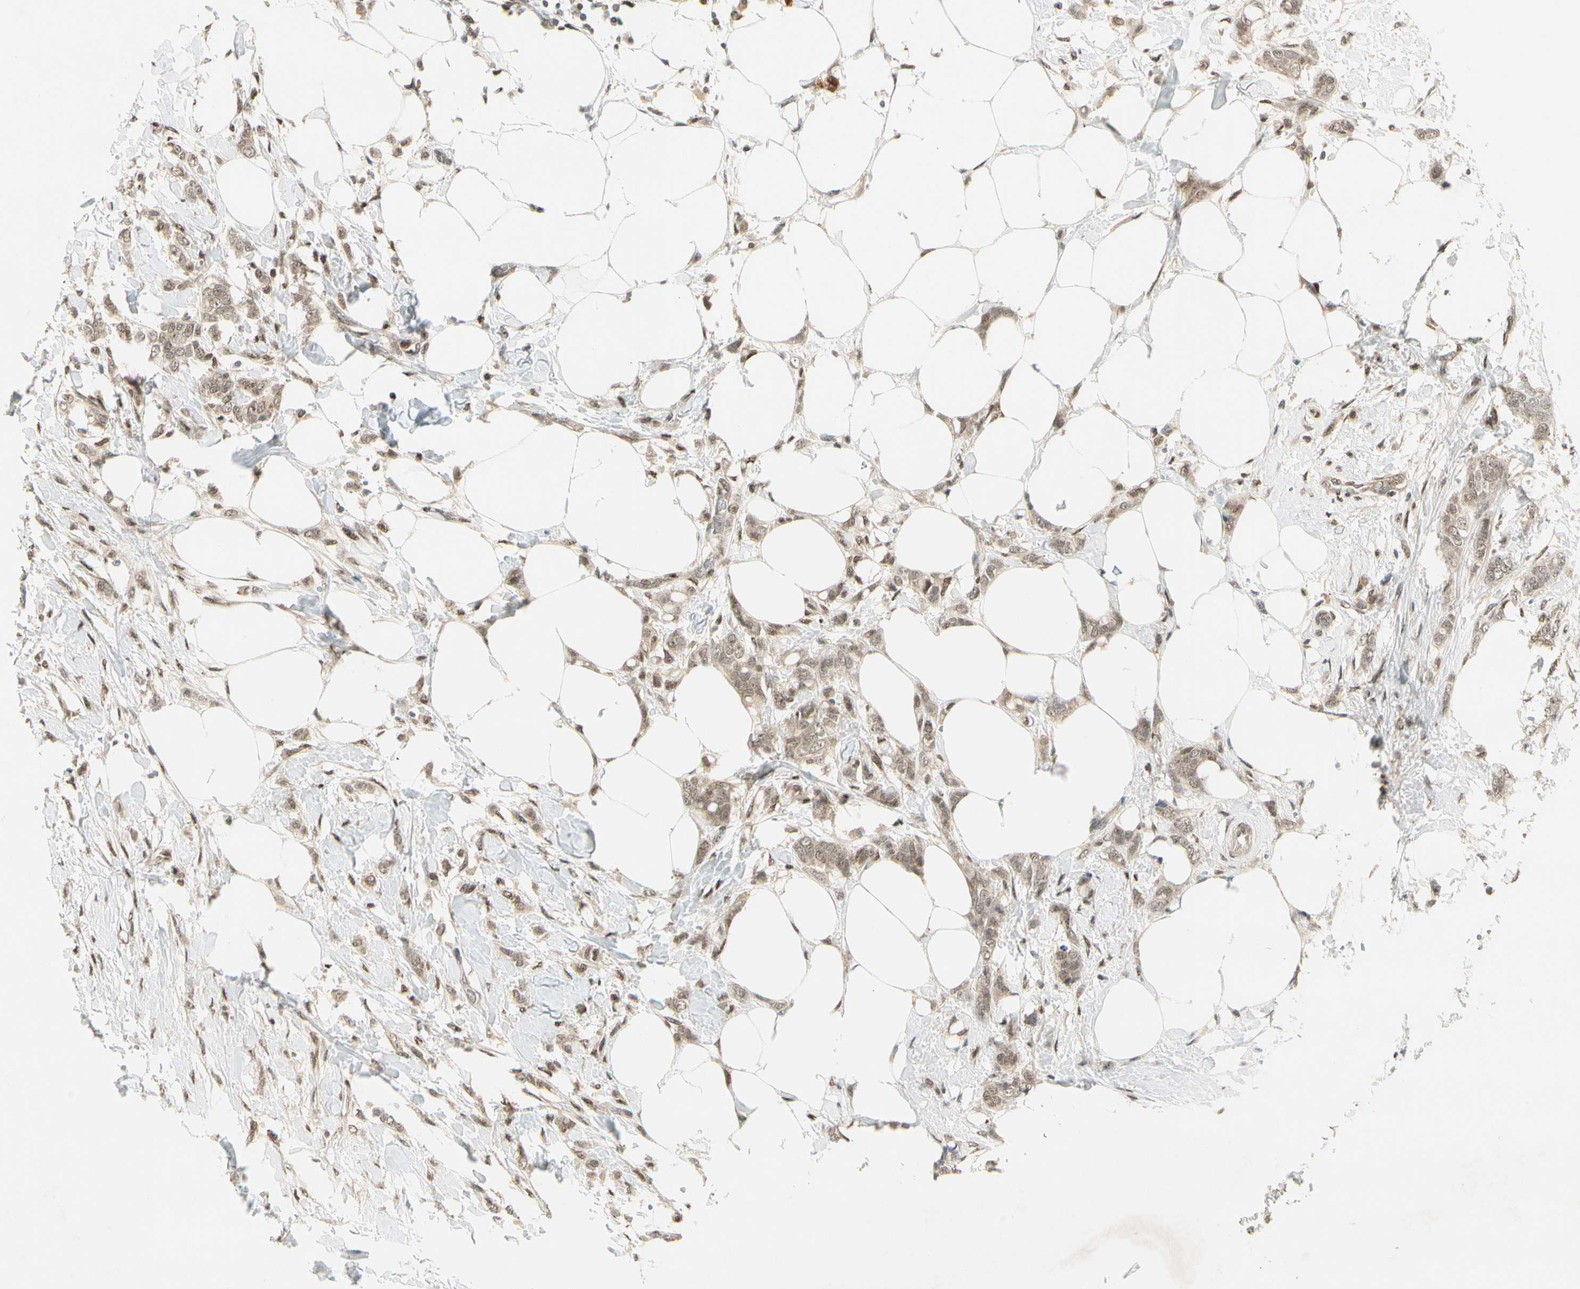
{"staining": {"intensity": "moderate", "quantity": ">75%", "location": "nuclear"}, "tissue": "breast cancer", "cell_type": "Tumor cells", "image_type": "cancer", "snomed": [{"axis": "morphology", "description": "Lobular carcinoma, in situ"}, {"axis": "morphology", "description": "Lobular carcinoma"}, {"axis": "topography", "description": "Breast"}], "caption": "An immunohistochemistry (IHC) photomicrograph of neoplastic tissue is shown. Protein staining in brown labels moderate nuclear positivity in breast cancer within tumor cells. Nuclei are stained in blue.", "gene": "GTF3A", "patient": {"sex": "female", "age": 41}}